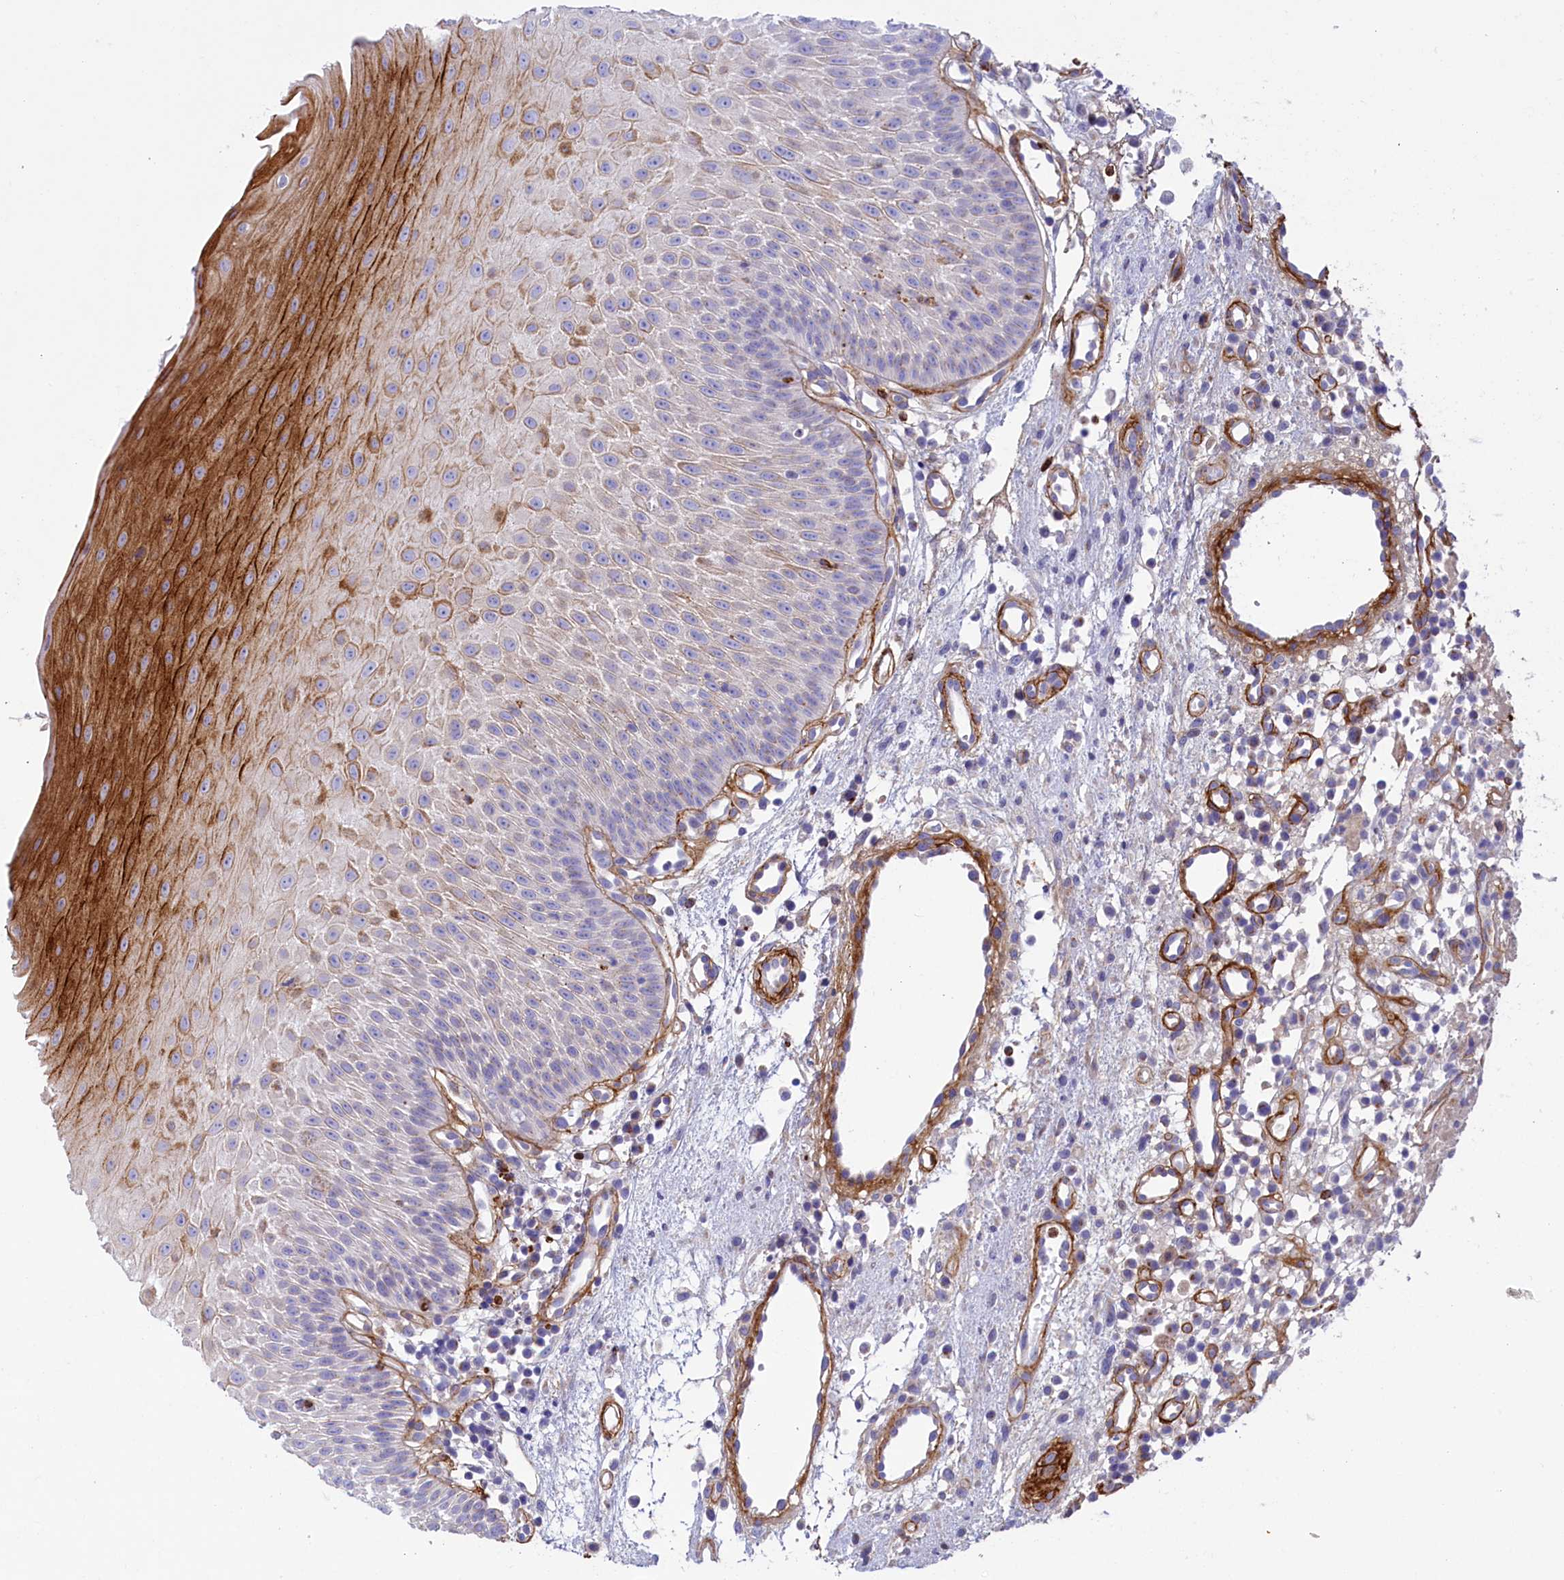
{"staining": {"intensity": "strong", "quantity": "<25%", "location": "cytoplasmic/membranous"}, "tissue": "oral mucosa", "cell_type": "Squamous epithelial cells", "image_type": "normal", "snomed": [{"axis": "morphology", "description": "Normal tissue, NOS"}, {"axis": "topography", "description": "Oral tissue"}], "caption": "Immunohistochemistry of benign oral mucosa demonstrates medium levels of strong cytoplasmic/membranous positivity in approximately <25% of squamous epithelial cells. (DAB (3,3'-diaminobenzidine) = brown stain, brightfield microscopy at high magnification).", "gene": "LOXL1", "patient": {"sex": "female", "age": 13}}